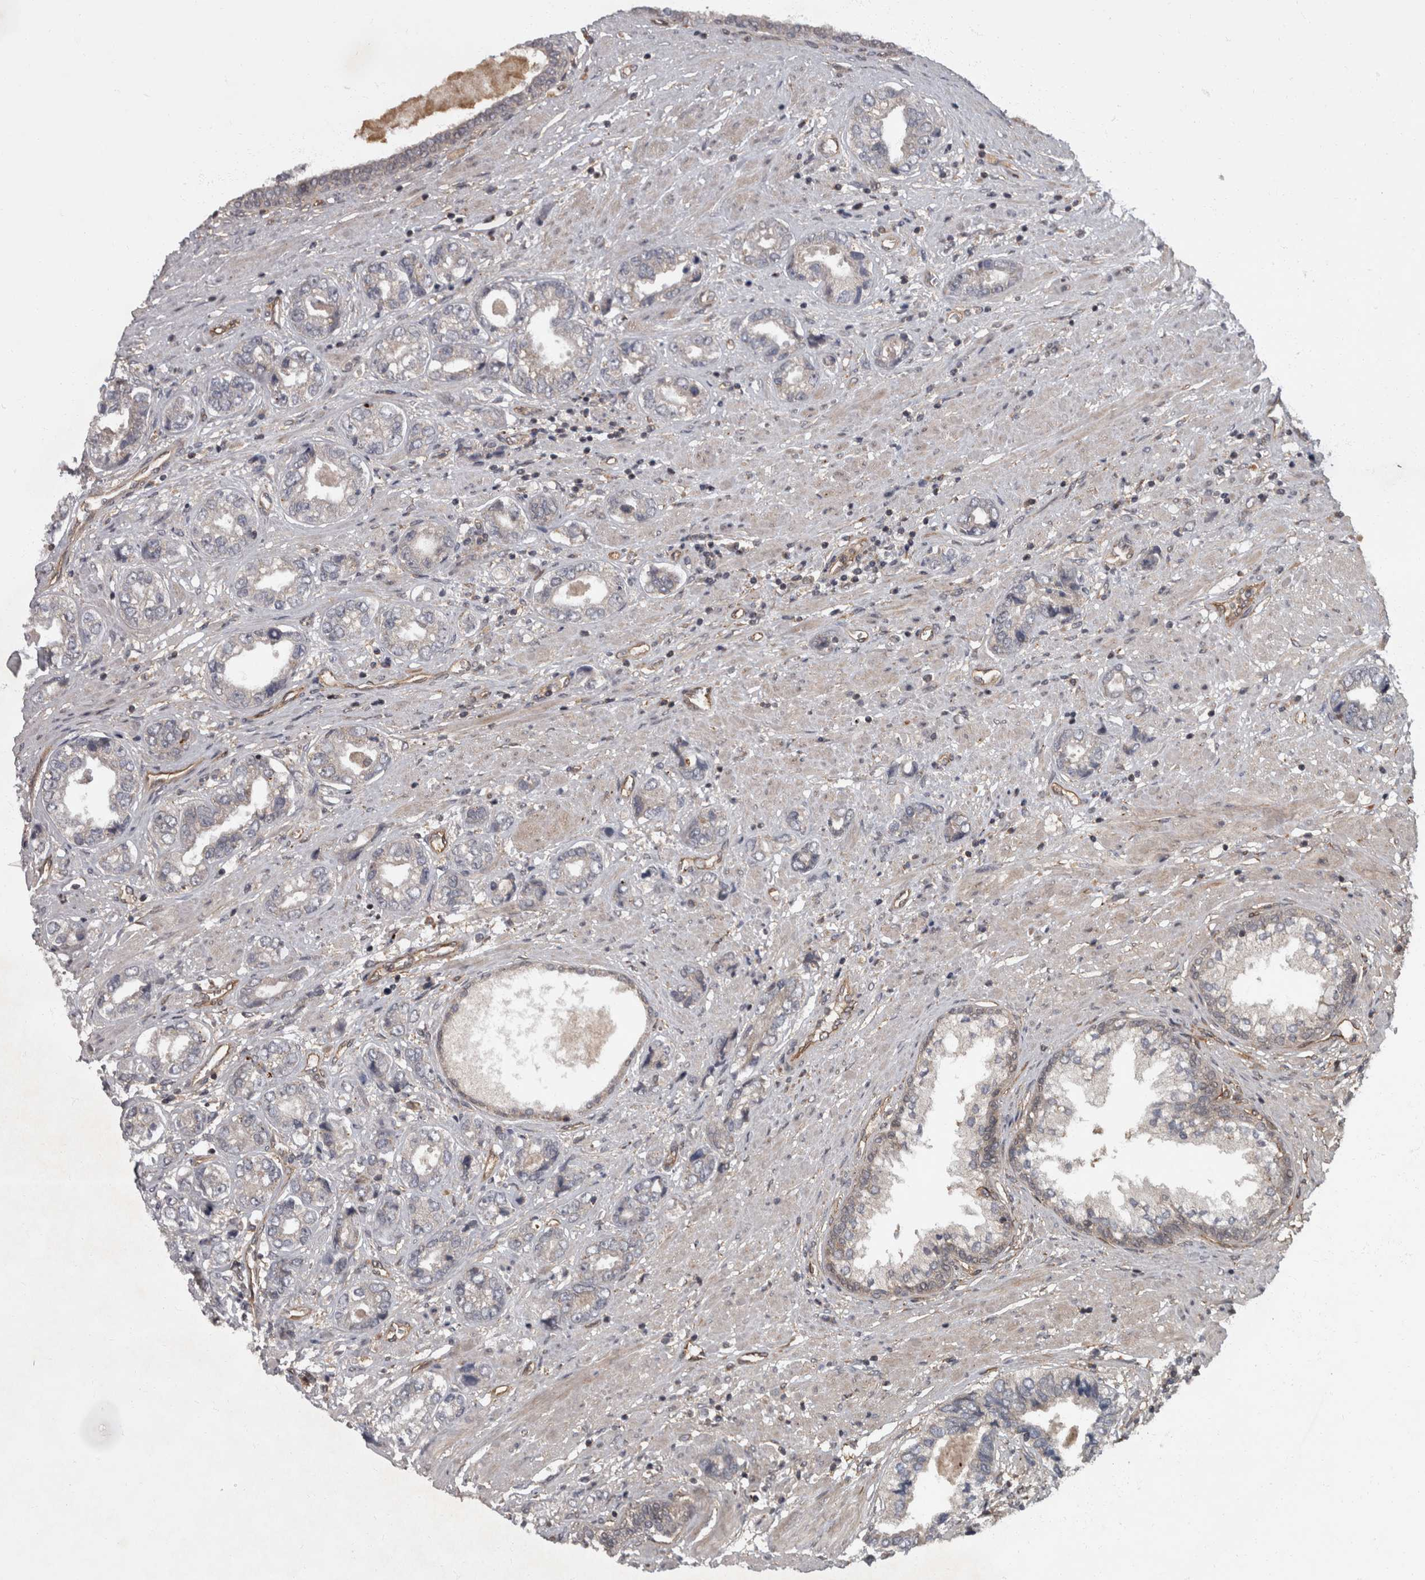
{"staining": {"intensity": "negative", "quantity": "none", "location": "none"}, "tissue": "prostate cancer", "cell_type": "Tumor cells", "image_type": "cancer", "snomed": [{"axis": "morphology", "description": "Adenocarcinoma, High grade"}, {"axis": "topography", "description": "Prostate"}], "caption": "An immunohistochemistry histopathology image of prostate cancer is shown. There is no staining in tumor cells of prostate cancer. (DAB immunohistochemistry visualized using brightfield microscopy, high magnification).", "gene": "VEGFD", "patient": {"sex": "male", "age": 61}}